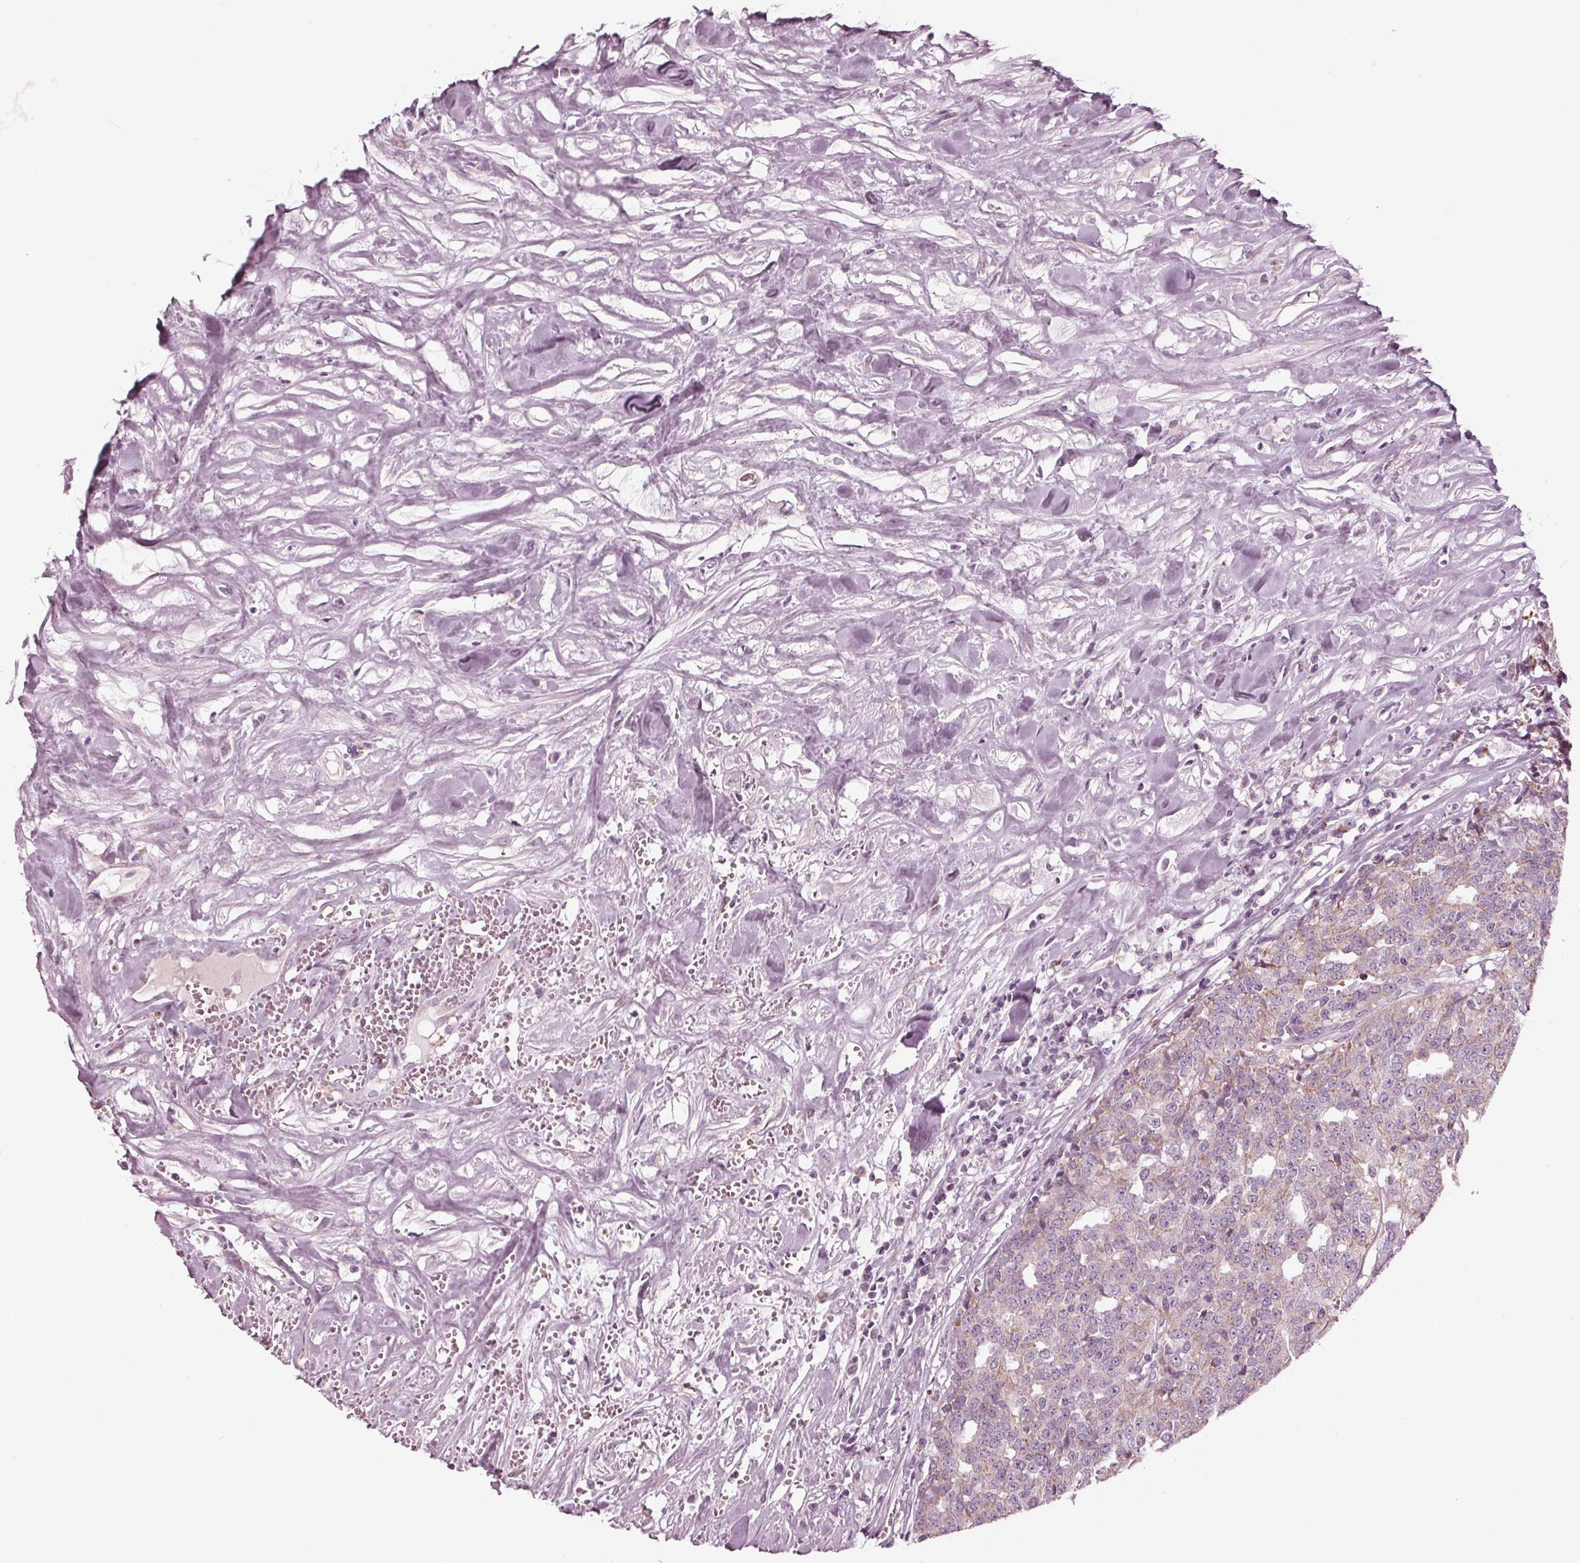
{"staining": {"intensity": "weak", "quantity": "25%-75%", "location": "cytoplasmic/membranous"}, "tissue": "prostate cancer", "cell_type": "Tumor cells", "image_type": "cancer", "snomed": [{"axis": "morphology", "description": "Adenocarcinoma, High grade"}, {"axis": "topography", "description": "Prostate and seminal vesicle, NOS"}], "caption": "Human prostate cancer stained for a protein (brown) demonstrates weak cytoplasmic/membranous positive staining in approximately 25%-75% of tumor cells.", "gene": "CLN6", "patient": {"sex": "male", "age": 60}}